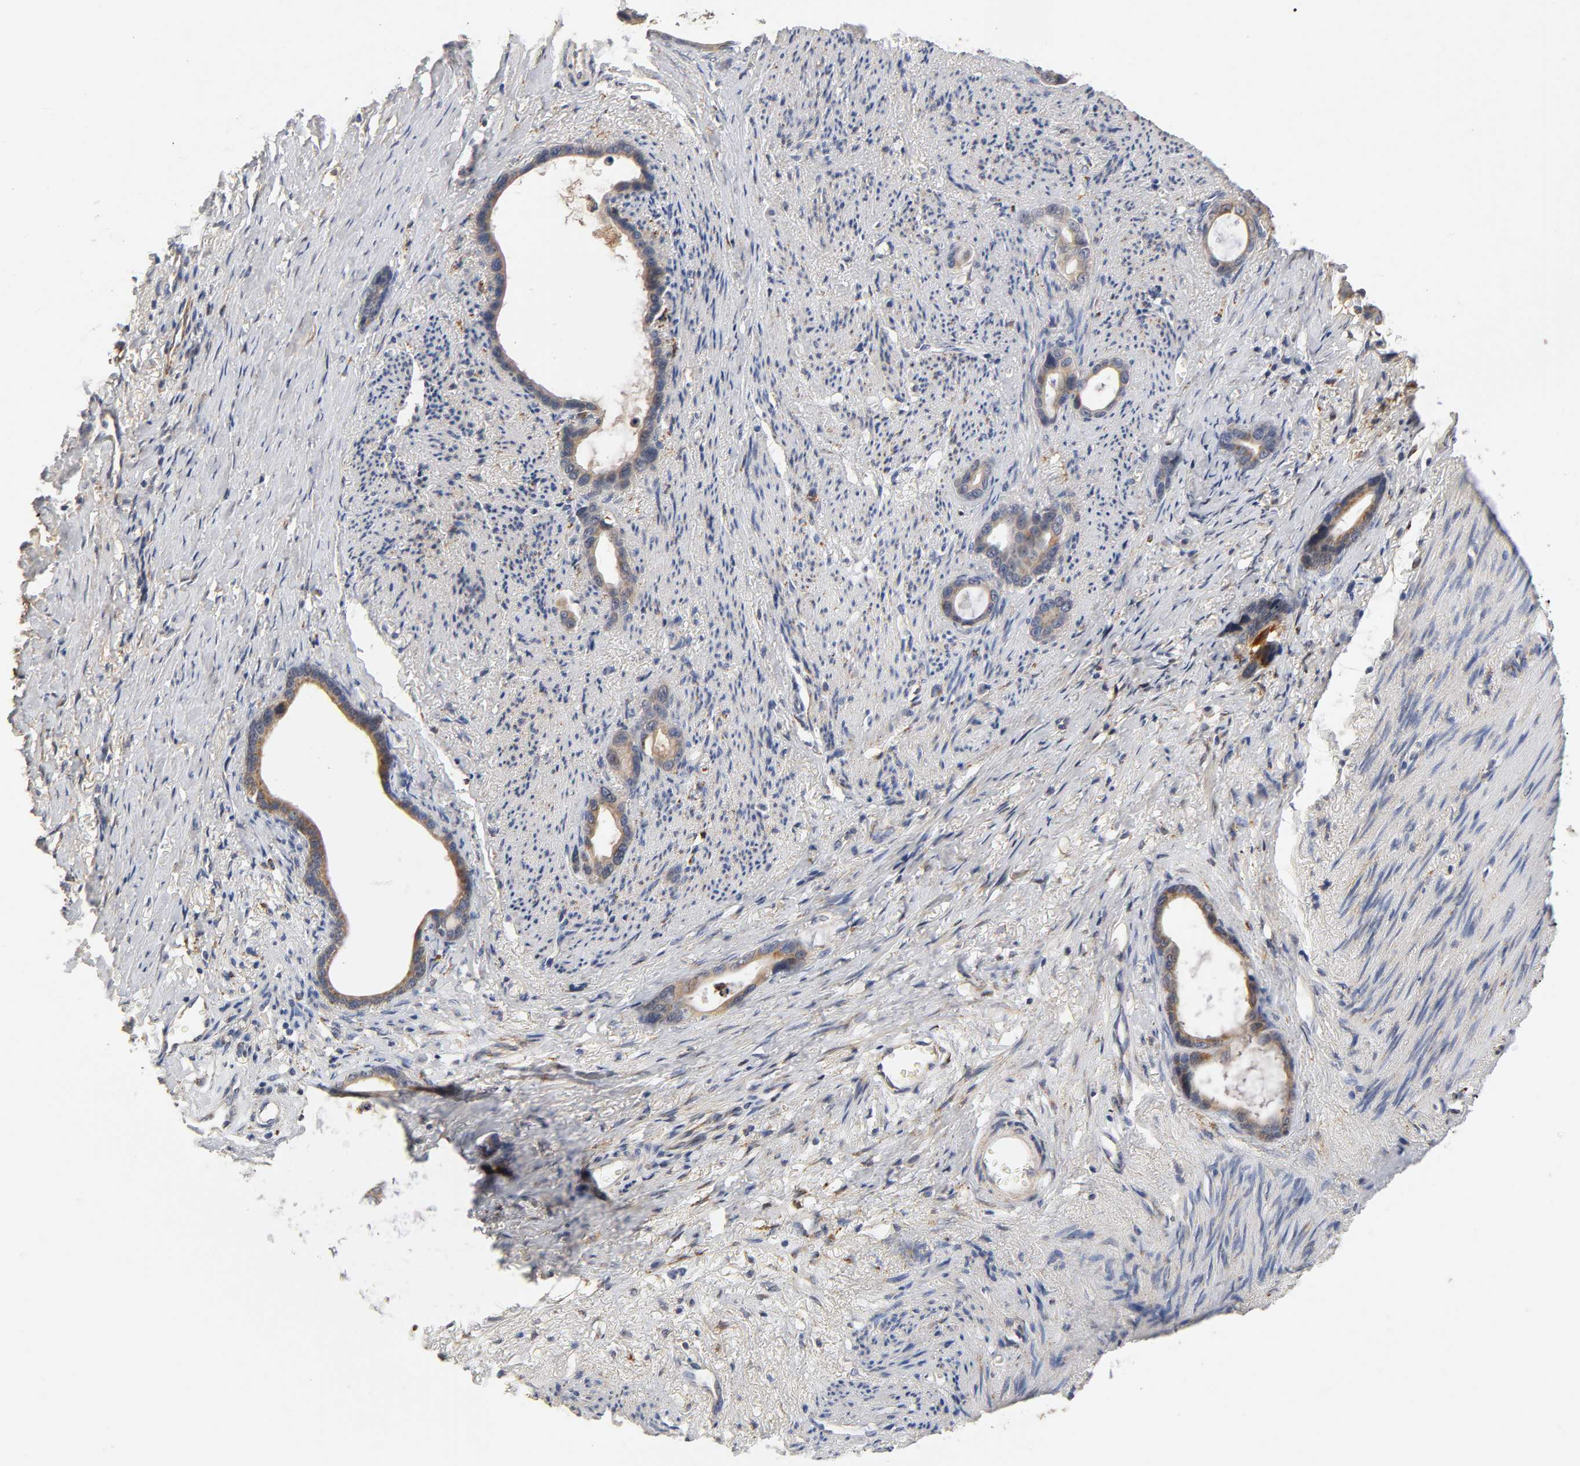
{"staining": {"intensity": "moderate", "quantity": ">75%", "location": "cytoplasmic/membranous"}, "tissue": "stomach cancer", "cell_type": "Tumor cells", "image_type": "cancer", "snomed": [{"axis": "morphology", "description": "Adenocarcinoma, NOS"}, {"axis": "topography", "description": "Stomach"}], "caption": "The image shows staining of stomach adenocarcinoma, revealing moderate cytoplasmic/membranous protein expression (brown color) within tumor cells.", "gene": "ISG15", "patient": {"sex": "female", "age": 75}}